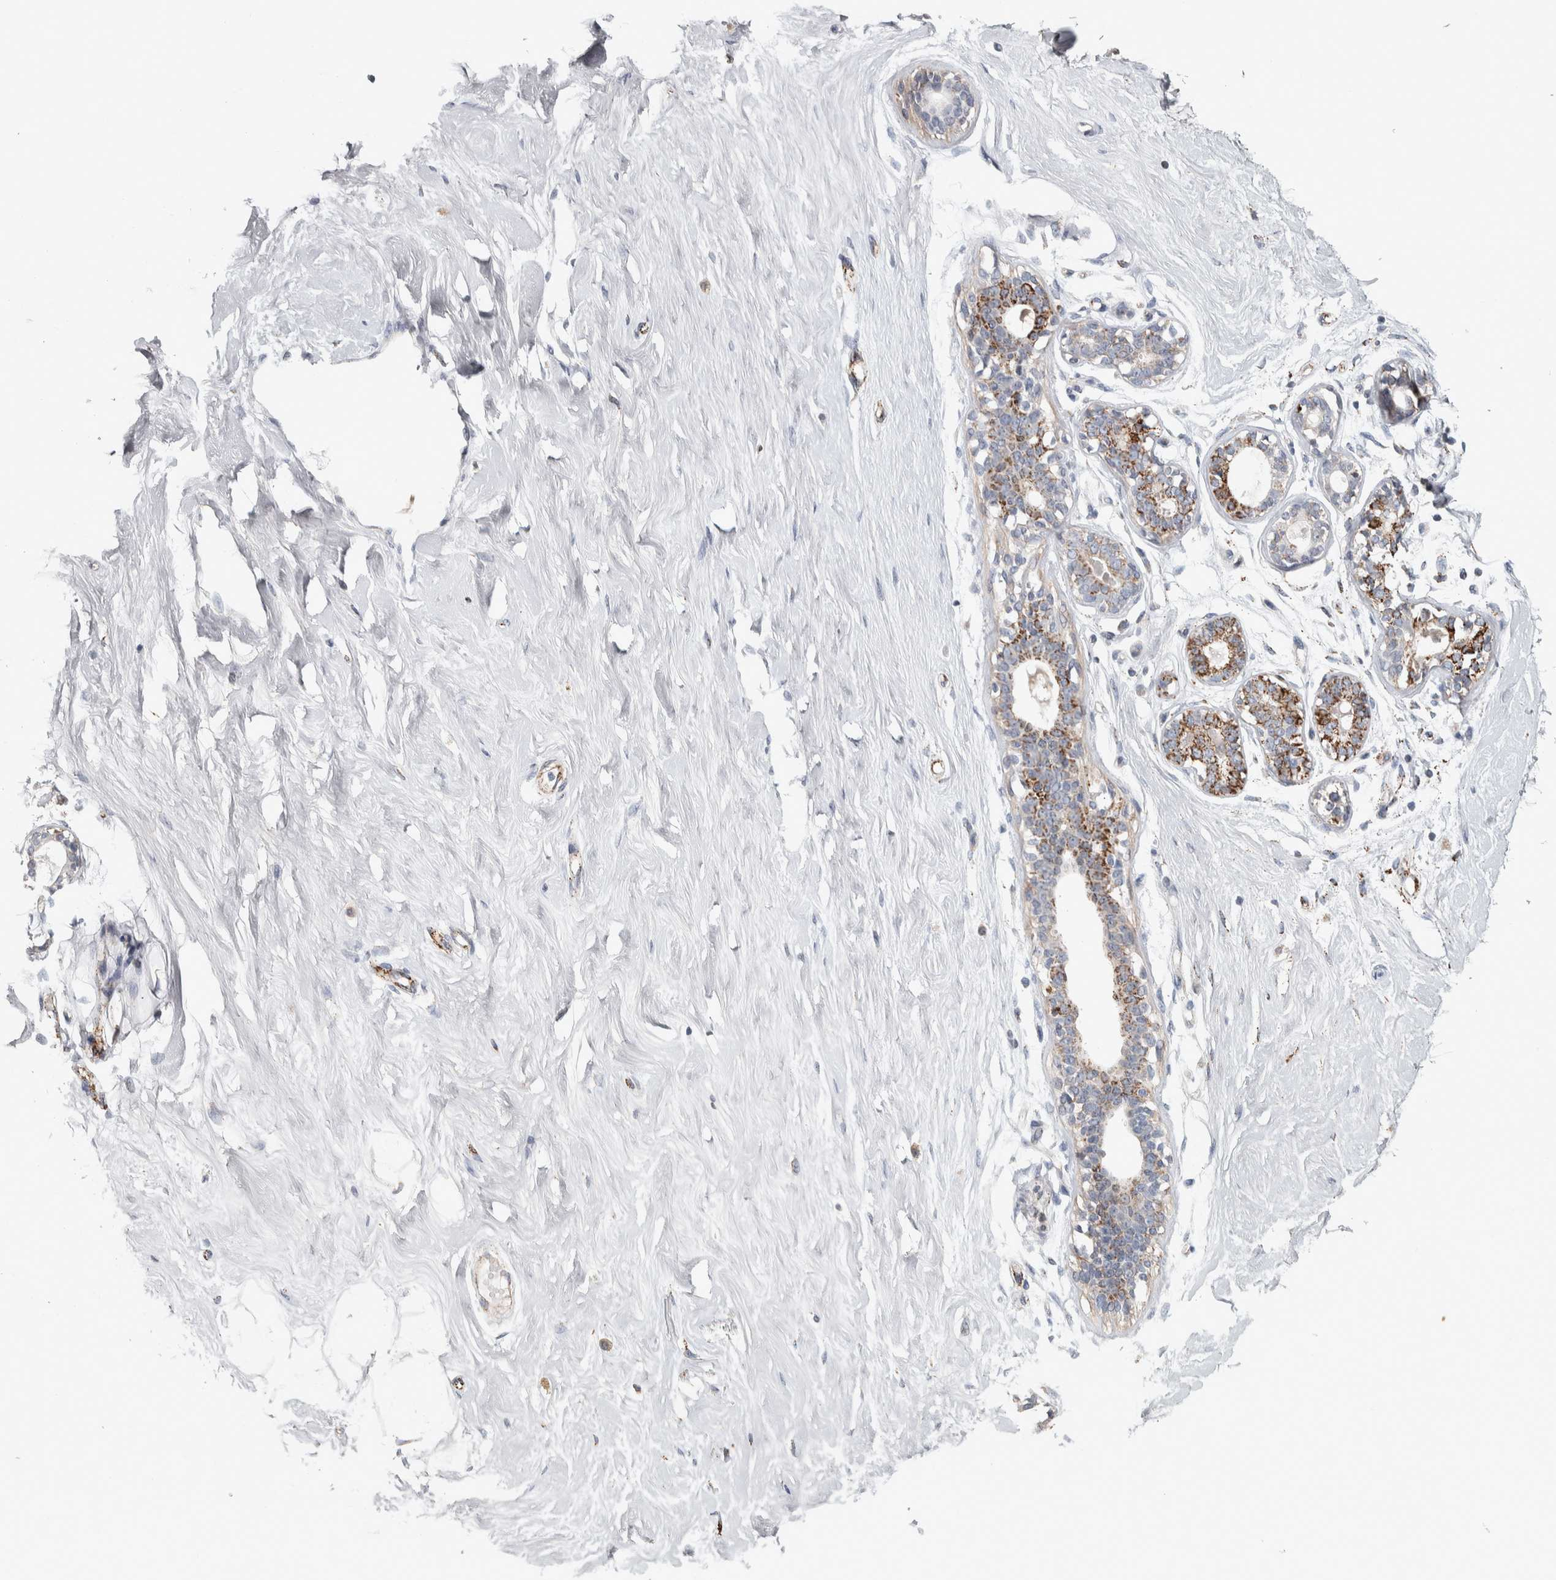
{"staining": {"intensity": "negative", "quantity": "none", "location": "none"}, "tissue": "breast", "cell_type": "Adipocytes", "image_type": "normal", "snomed": [{"axis": "morphology", "description": "Normal tissue, NOS"}, {"axis": "topography", "description": "Breast"}], "caption": "Photomicrograph shows no protein positivity in adipocytes of benign breast.", "gene": "FAM78A", "patient": {"sex": "female", "age": 23}}